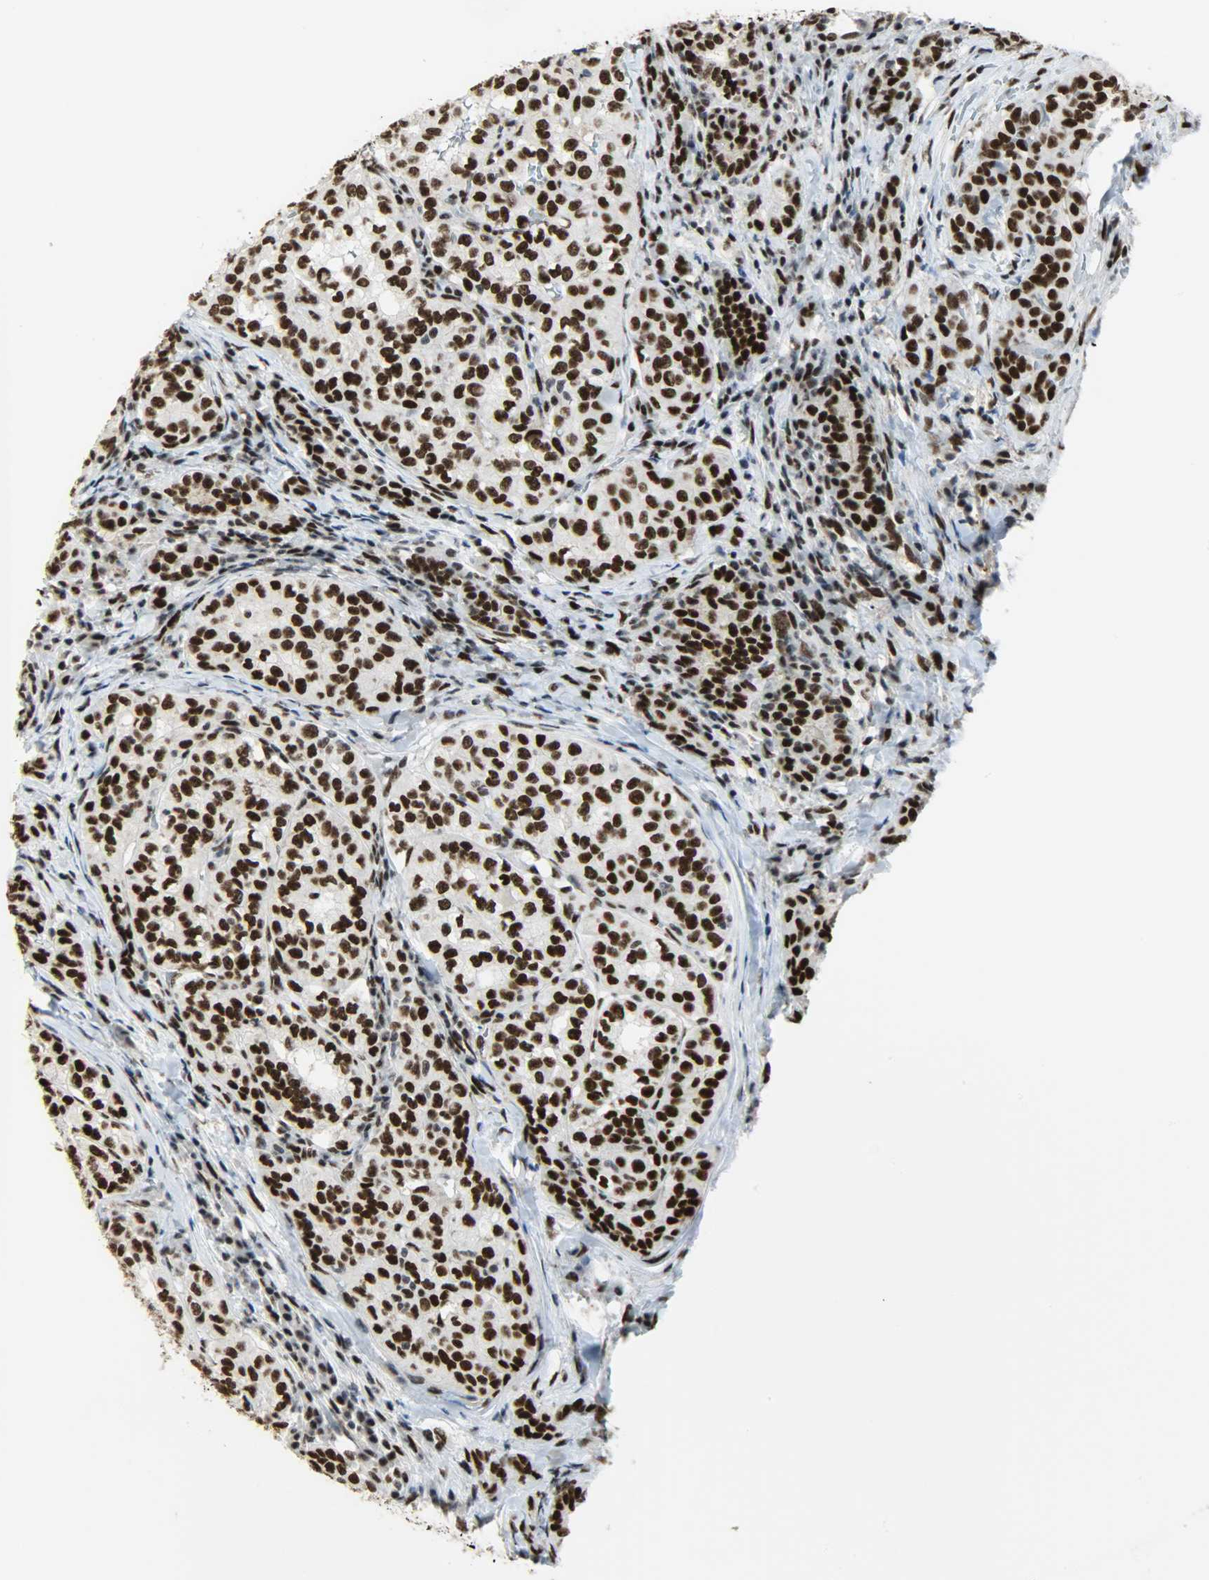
{"staining": {"intensity": "strong", "quantity": ">75%", "location": "nuclear"}, "tissue": "thyroid cancer", "cell_type": "Tumor cells", "image_type": "cancer", "snomed": [{"axis": "morphology", "description": "Papillary adenocarcinoma, NOS"}, {"axis": "topography", "description": "Thyroid gland"}], "caption": "Tumor cells exhibit high levels of strong nuclear expression in approximately >75% of cells in human papillary adenocarcinoma (thyroid). (DAB IHC with brightfield microscopy, high magnification).", "gene": "SSB", "patient": {"sex": "female", "age": 30}}